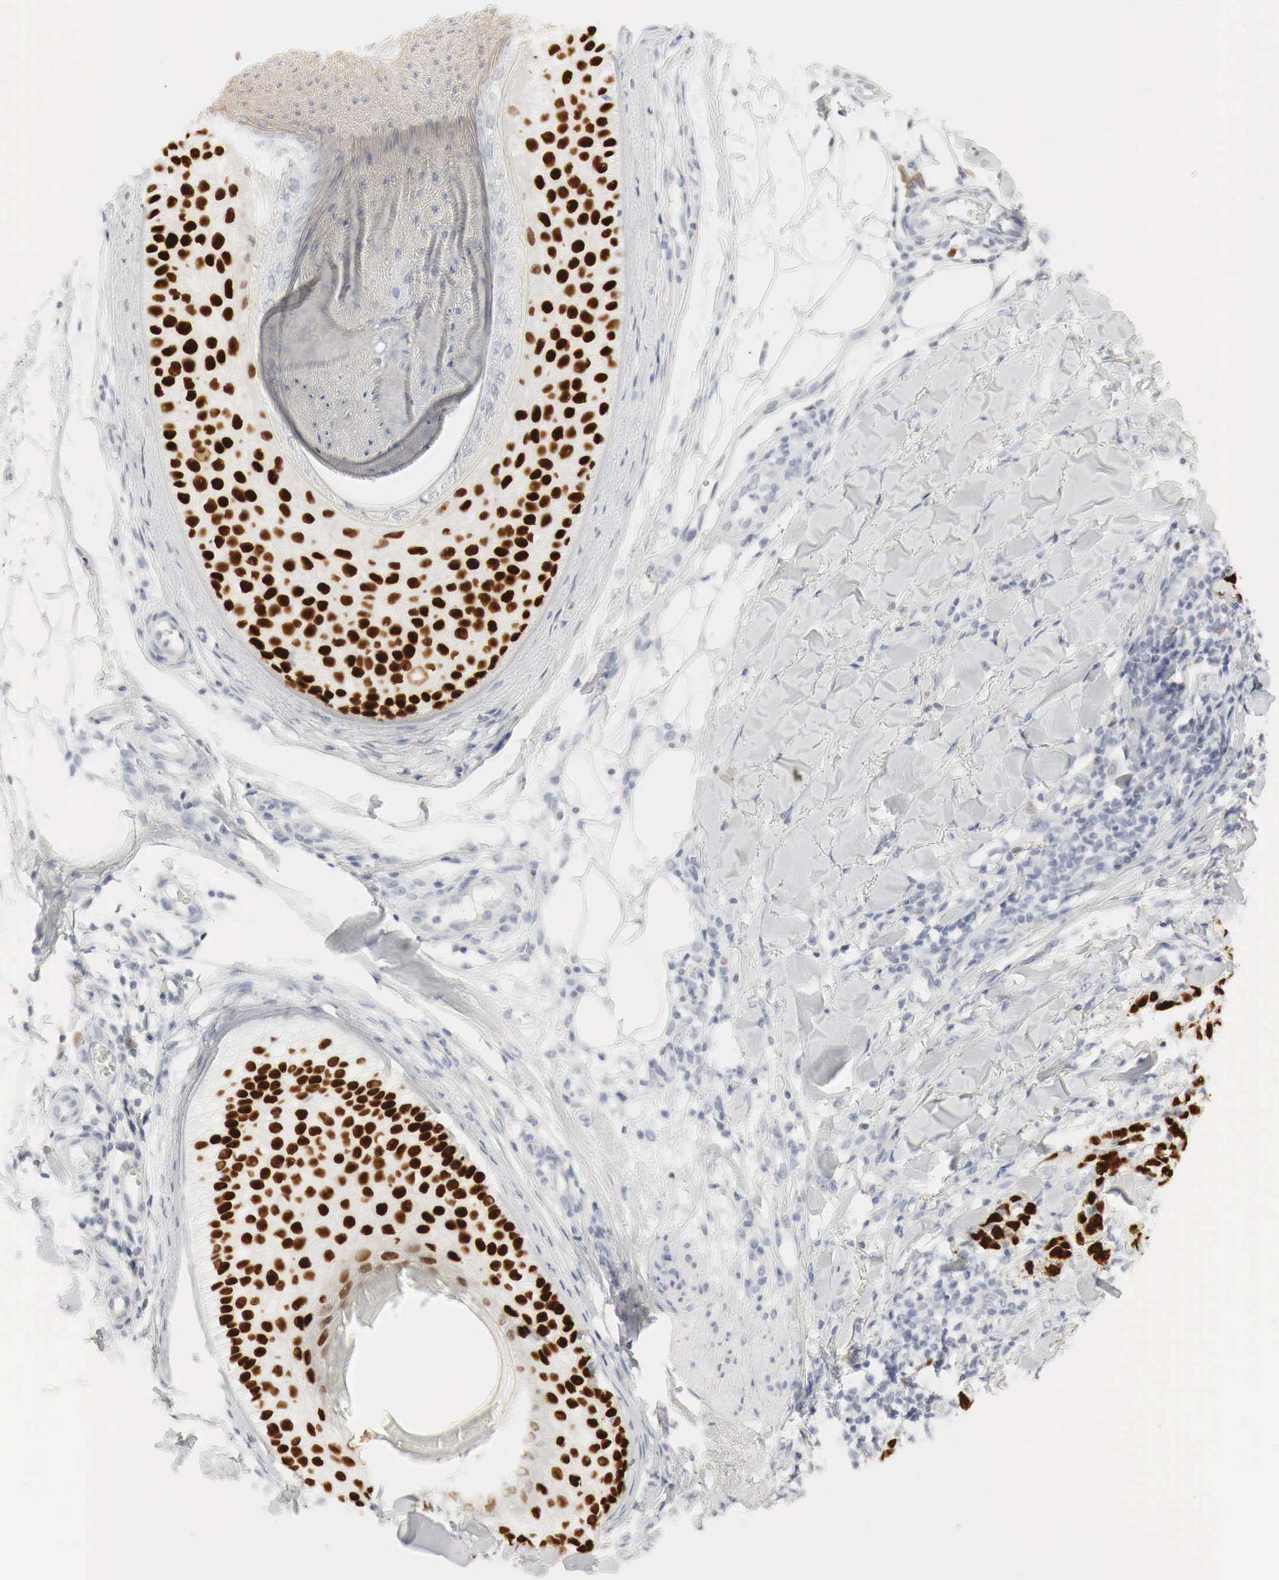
{"staining": {"intensity": "strong", "quantity": ">75%", "location": "nuclear"}, "tissue": "skin cancer", "cell_type": "Tumor cells", "image_type": "cancer", "snomed": [{"axis": "morphology", "description": "Squamous cell carcinoma, NOS"}, {"axis": "topography", "description": "Skin"}], "caption": "Protein expression by immunohistochemistry (IHC) reveals strong nuclear positivity in about >75% of tumor cells in skin squamous cell carcinoma.", "gene": "TP63", "patient": {"sex": "male", "age": 77}}